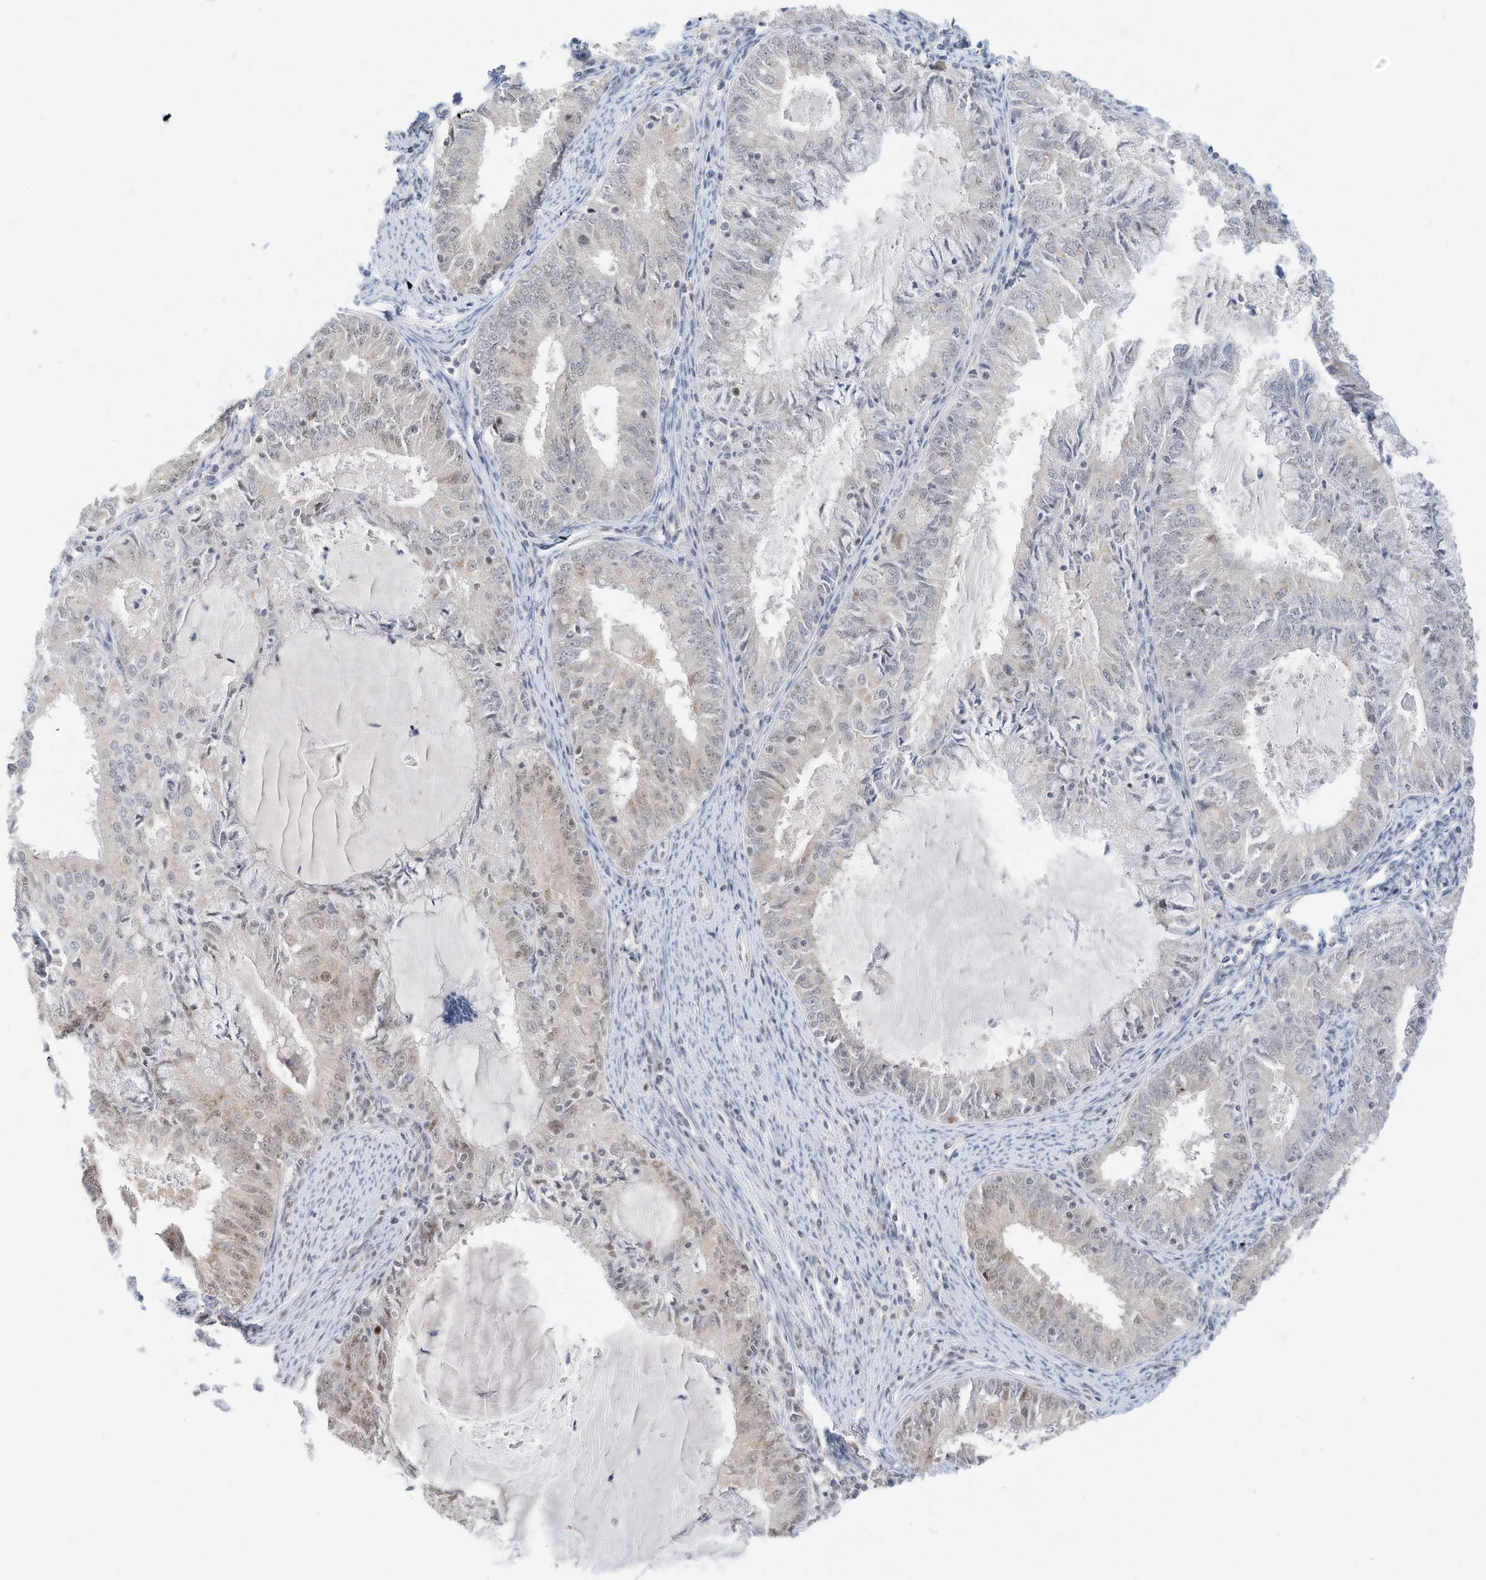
{"staining": {"intensity": "negative", "quantity": "none", "location": "none"}, "tissue": "endometrial cancer", "cell_type": "Tumor cells", "image_type": "cancer", "snomed": [{"axis": "morphology", "description": "Adenocarcinoma, NOS"}, {"axis": "topography", "description": "Endometrium"}], "caption": "The immunohistochemistry image has no significant expression in tumor cells of adenocarcinoma (endometrial) tissue. The staining was performed using DAB to visualize the protein expression in brown, while the nuclei were stained in blue with hematoxylin (Magnification: 20x).", "gene": "OGT", "patient": {"sex": "female", "age": 57}}